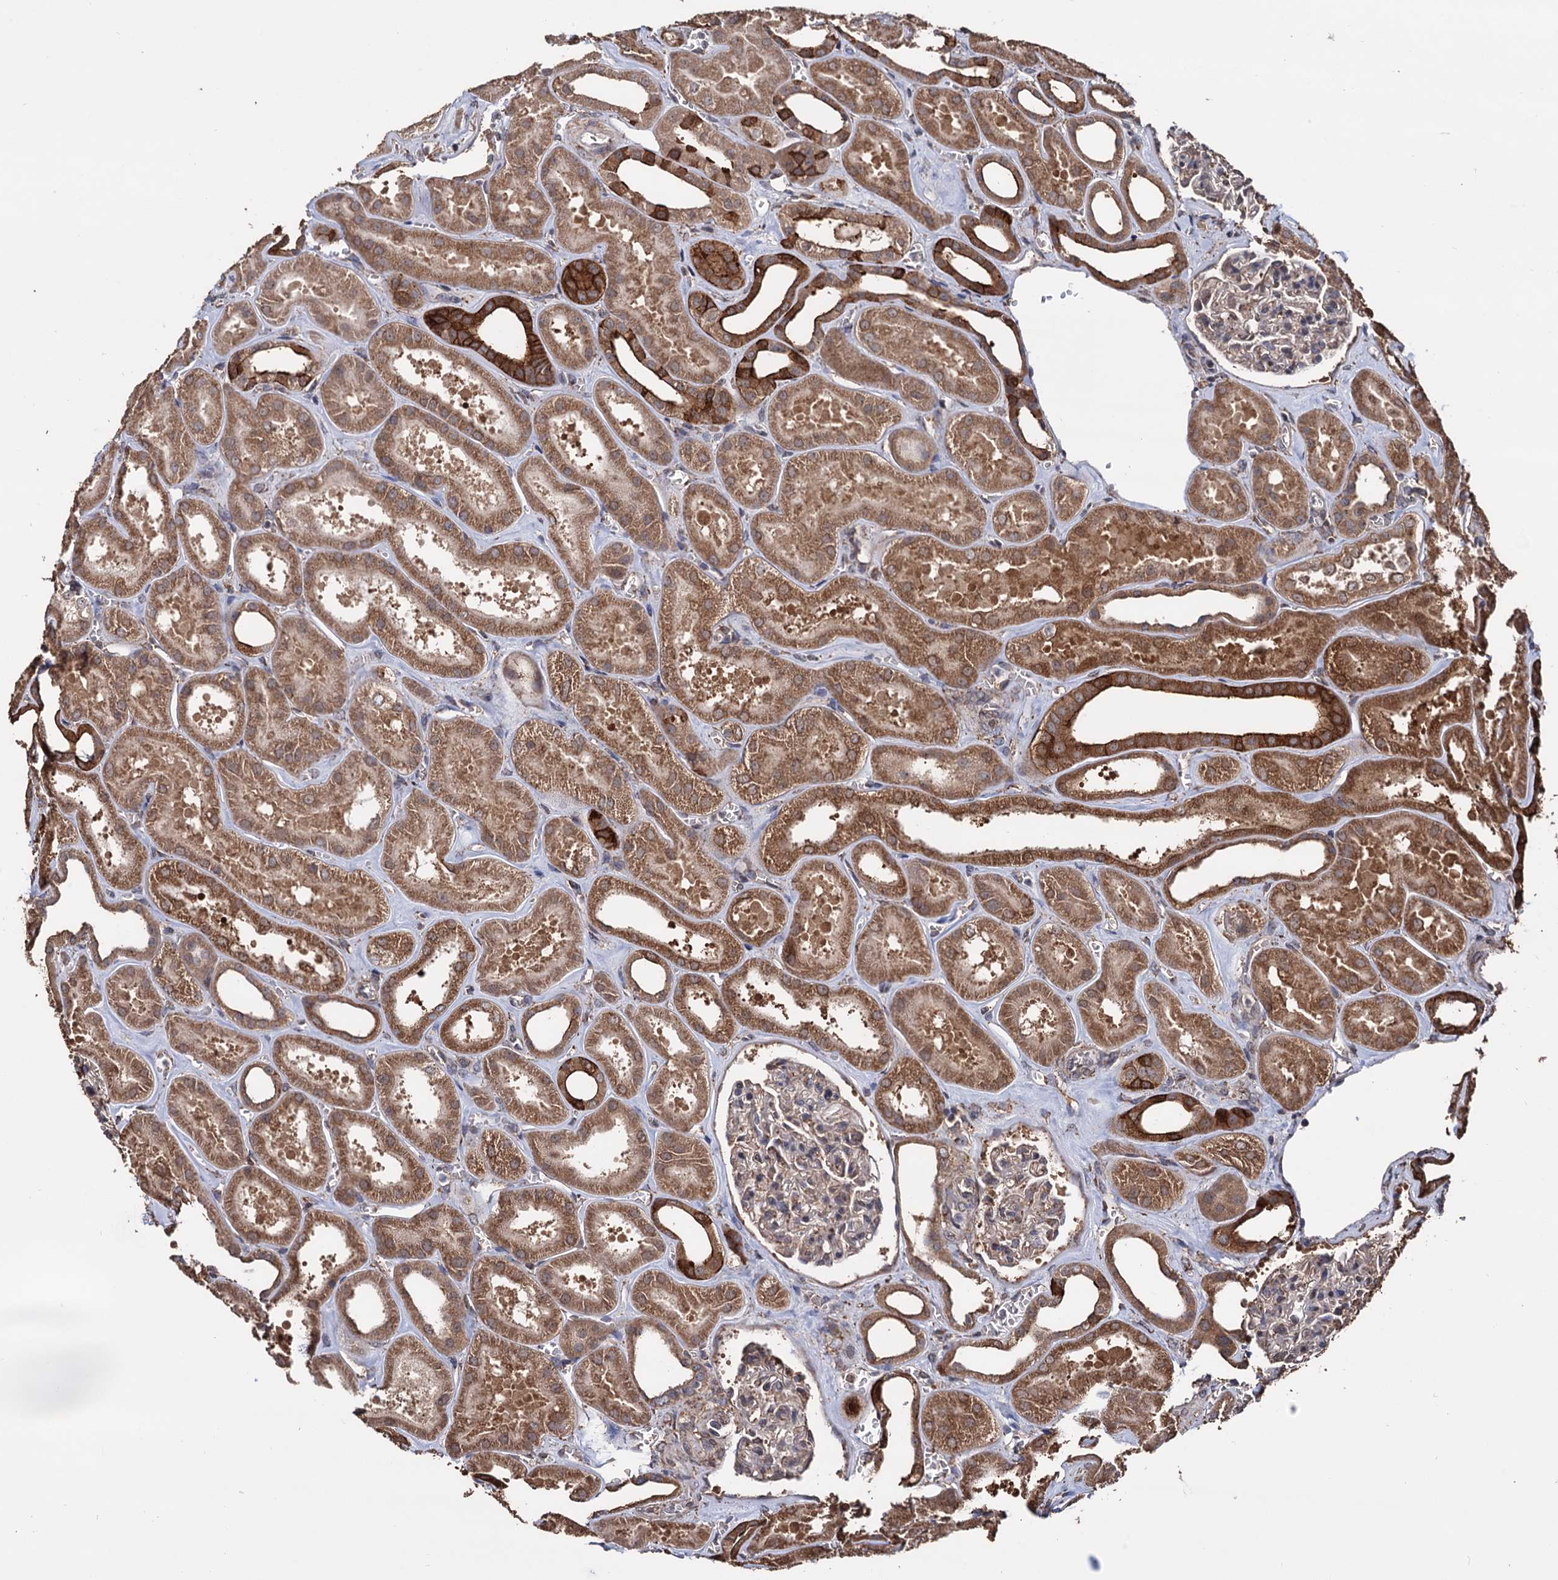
{"staining": {"intensity": "weak", "quantity": "25%-75%", "location": "cytoplasmic/membranous"}, "tissue": "kidney", "cell_type": "Cells in glomeruli", "image_type": "normal", "snomed": [{"axis": "morphology", "description": "Normal tissue, NOS"}, {"axis": "morphology", "description": "Adenocarcinoma, NOS"}, {"axis": "topography", "description": "Kidney"}], "caption": "Cells in glomeruli display weak cytoplasmic/membranous positivity in approximately 25%-75% of cells in benign kidney.", "gene": "TBC1D12", "patient": {"sex": "female", "age": 68}}